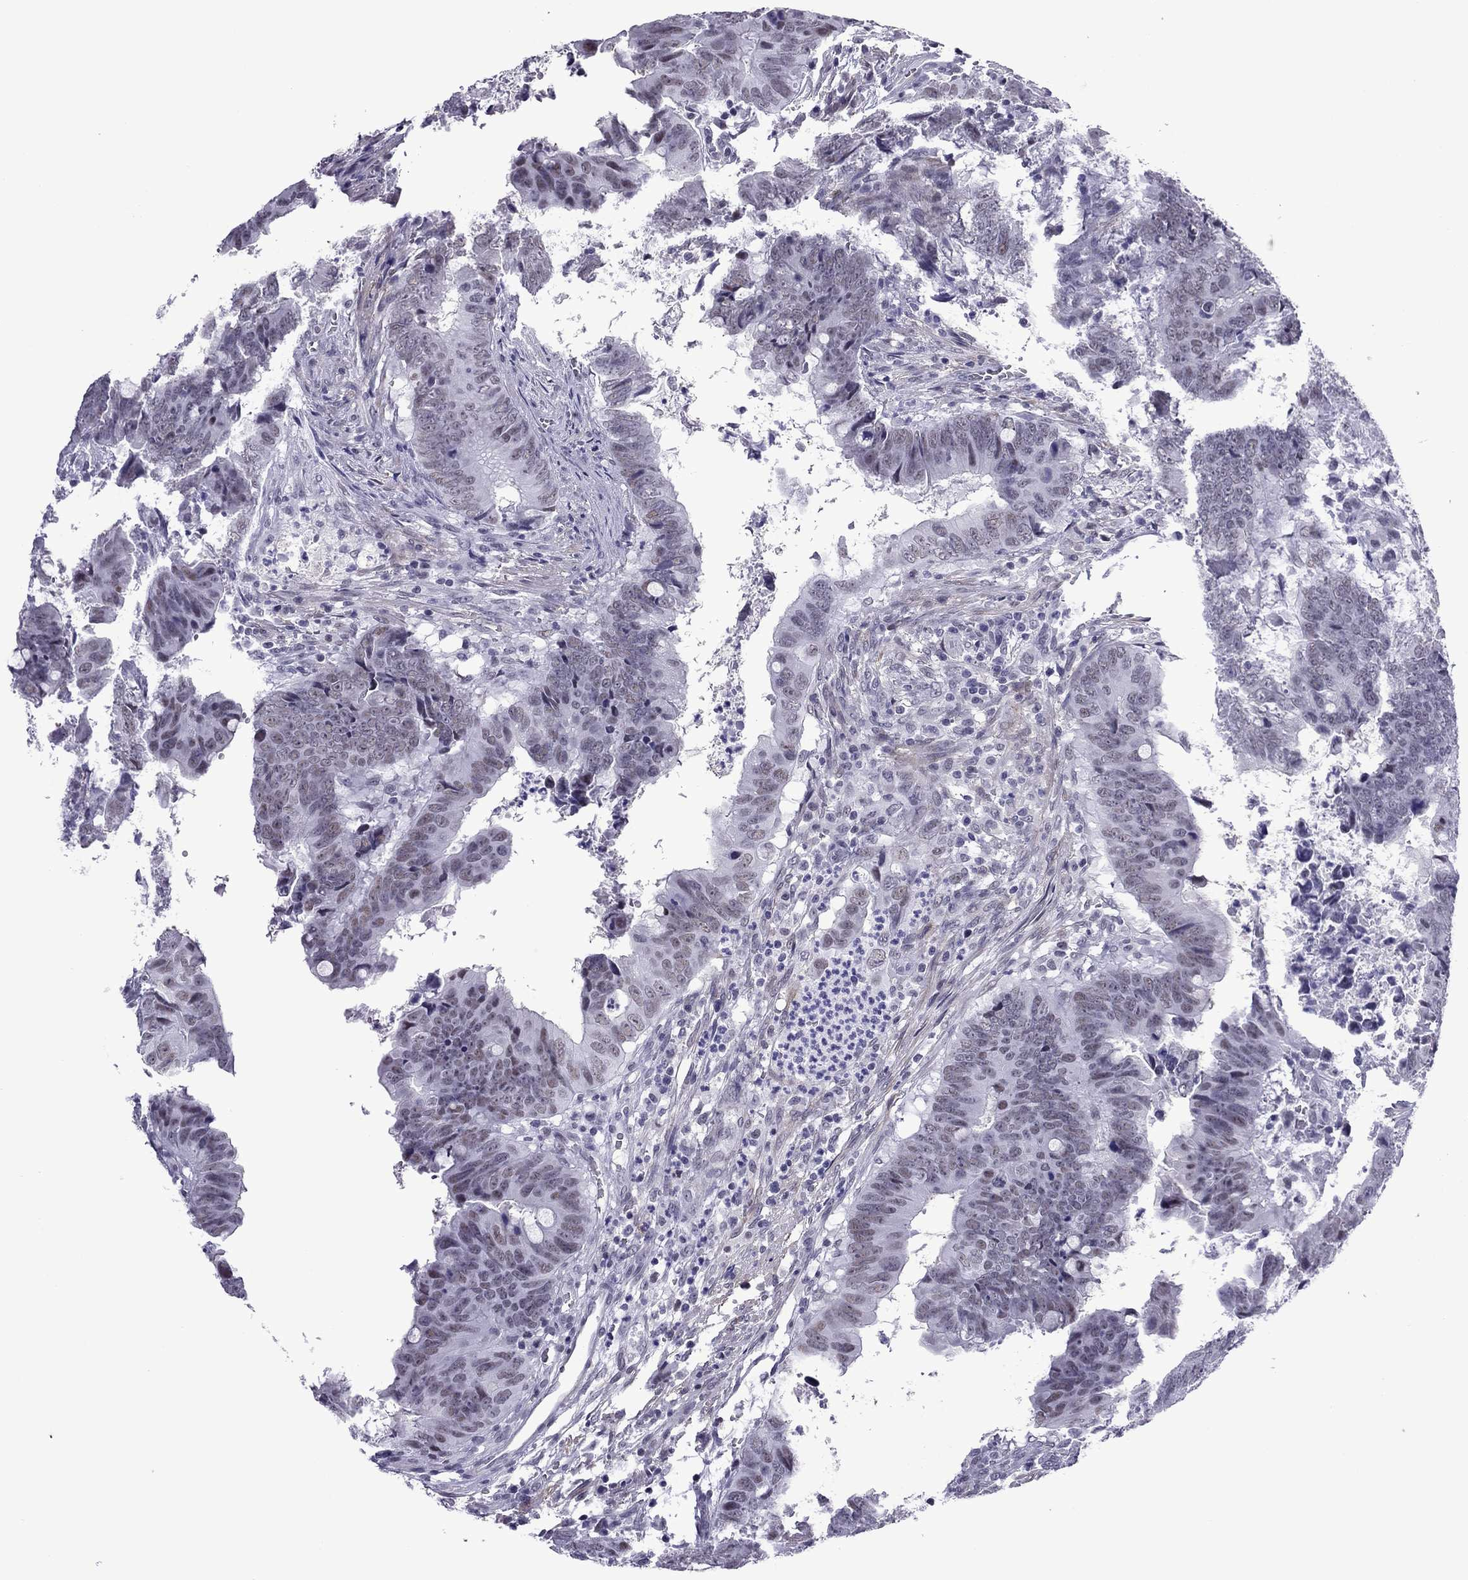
{"staining": {"intensity": "weak", "quantity": "<25%", "location": "cytoplasmic/membranous"}, "tissue": "colorectal cancer", "cell_type": "Tumor cells", "image_type": "cancer", "snomed": [{"axis": "morphology", "description": "Adenocarcinoma, NOS"}, {"axis": "topography", "description": "Colon"}], "caption": "Protein analysis of colorectal adenocarcinoma demonstrates no significant positivity in tumor cells. (Stains: DAB (3,3'-diaminobenzidine) immunohistochemistry (IHC) with hematoxylin counter stain, Microscopy: brightfield microscopy at high magnification).", "gene": "ZNF646", "patient": {"sex": "female", "age": 82}}